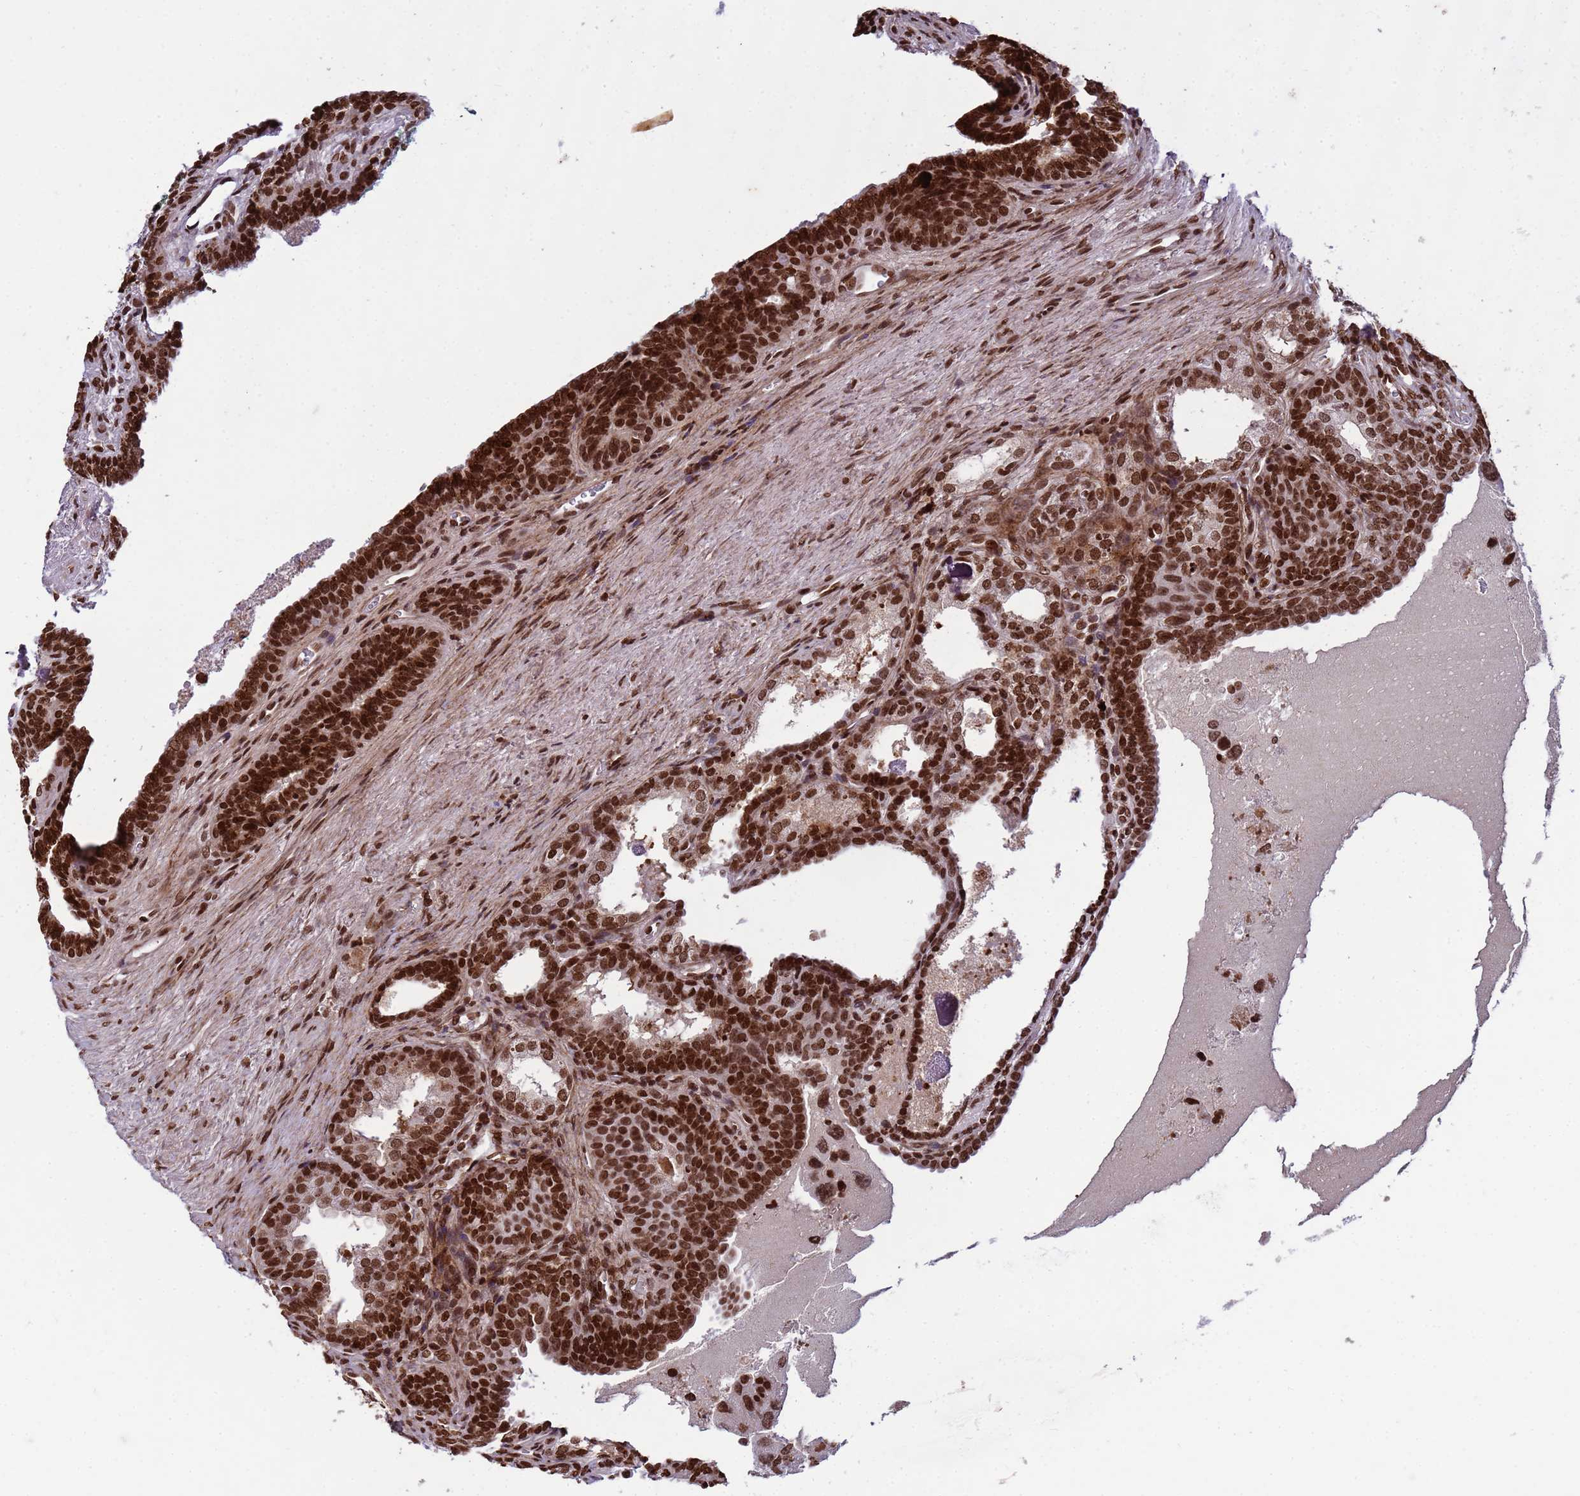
{"staining": {"intensity": "strong", "quantity": ">75%", "location": "nuclear"}, "tissue": "prostate cancer", "cell_type": "Tumor cells", "image_type": "cancer", "snomed": [{"axis": "morphology", "description": "Adenocarcinoma, High grade"}, {"axis": "topography", "description": "Prostate"}], "caption": "Immunohistochemical staining of prostate high-grade adenocarcinoma exhibits strong nuclear protein positivity in about >75% of tumor cells.", "gene": "H3-3B", "patient": {"sex": "male", "age": 62}}